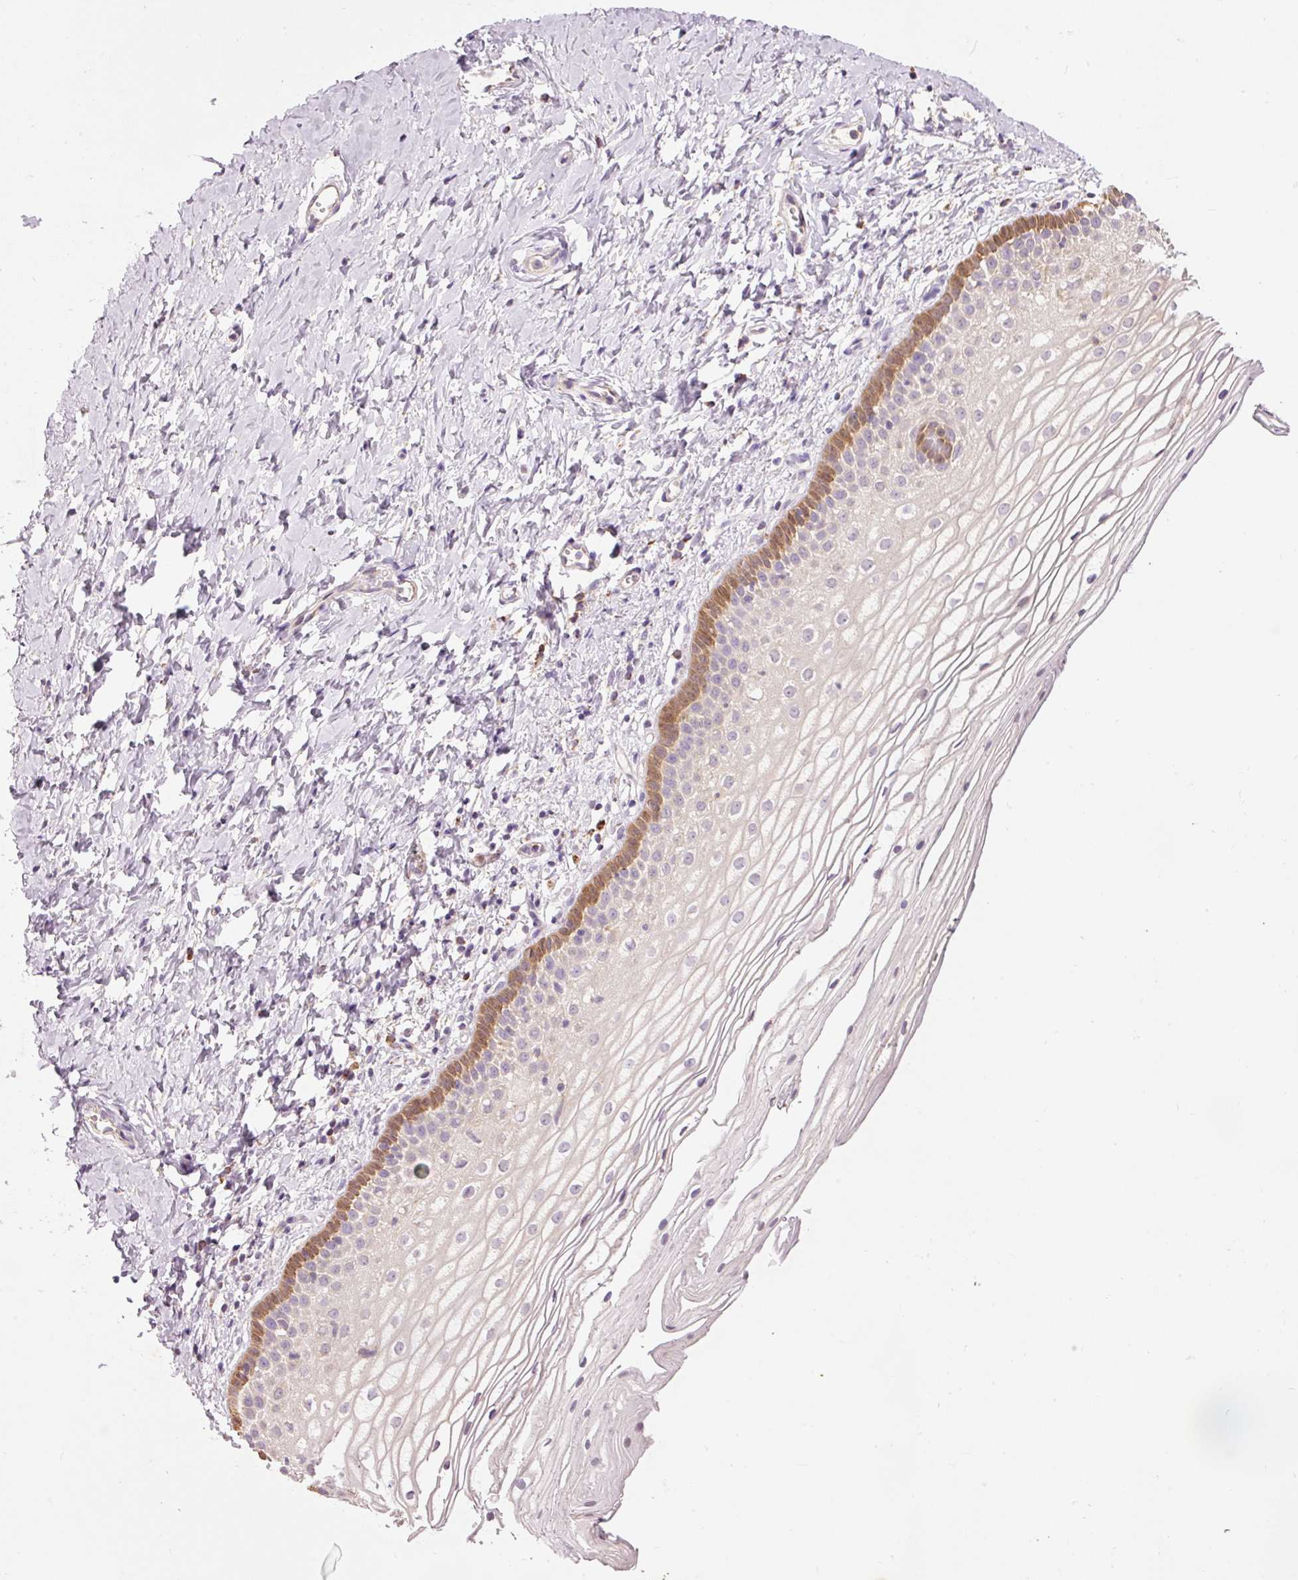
{"staining": {"intensity": "moderate", "quantity": "<25%", "location": "cytoplasmic/membranous"}, "tissue": "vagina", "cell_type": "Squamous epithelial cells", "image_type": "normal", "snomed": [{"axis": "morphology", "description": "Normal tissue, NOS"}, {"axis": "topography", "description": "Vagina"}], "caption": "An immunohistochemistry photomicrograph of unremarkable tissue is shown. Protein staining in brown shows moderate cytoplasmic/membranous positivity in vagina within squamous epithelial cells.", "gene": "PRDX5", "patient": {"sex": "female", "age": 56}}